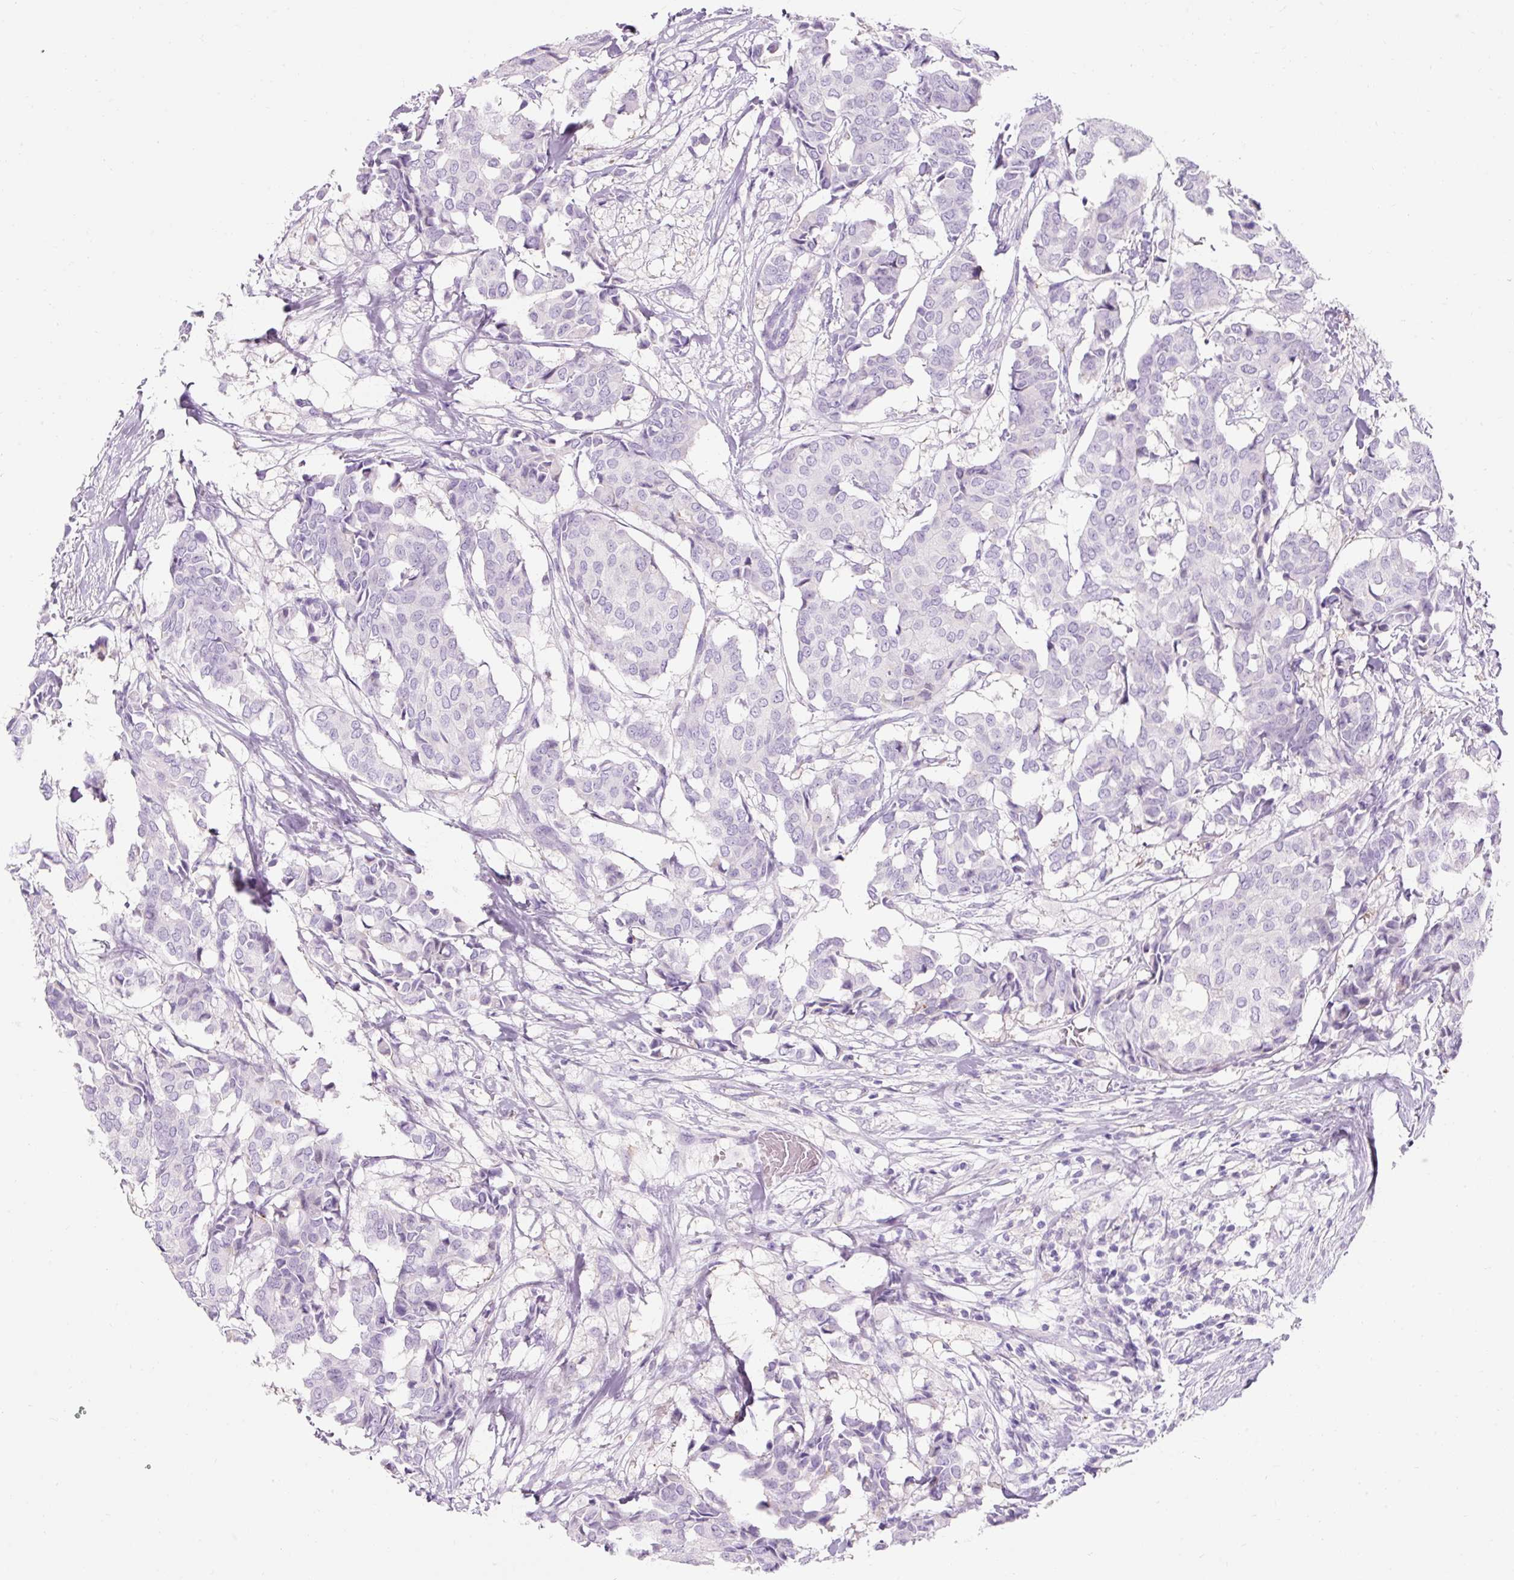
{"staining": {"intensity": "negative", "quantity": "none", "location": "none"}, "tissue": "breast cancer", "cell_type": "Tumor cells", "image_type": "cancer", "snomed": [{"axis": "morphology", "description": "Duct carcinoma"}, {"axis": "topography", "description": "Breast"}], "caption": "Tumor cells show no significant expression in breast cancer (intraductal carcinoma).", "gene": "CLDN25", "patient": {"sex": "female", "age": 75}}